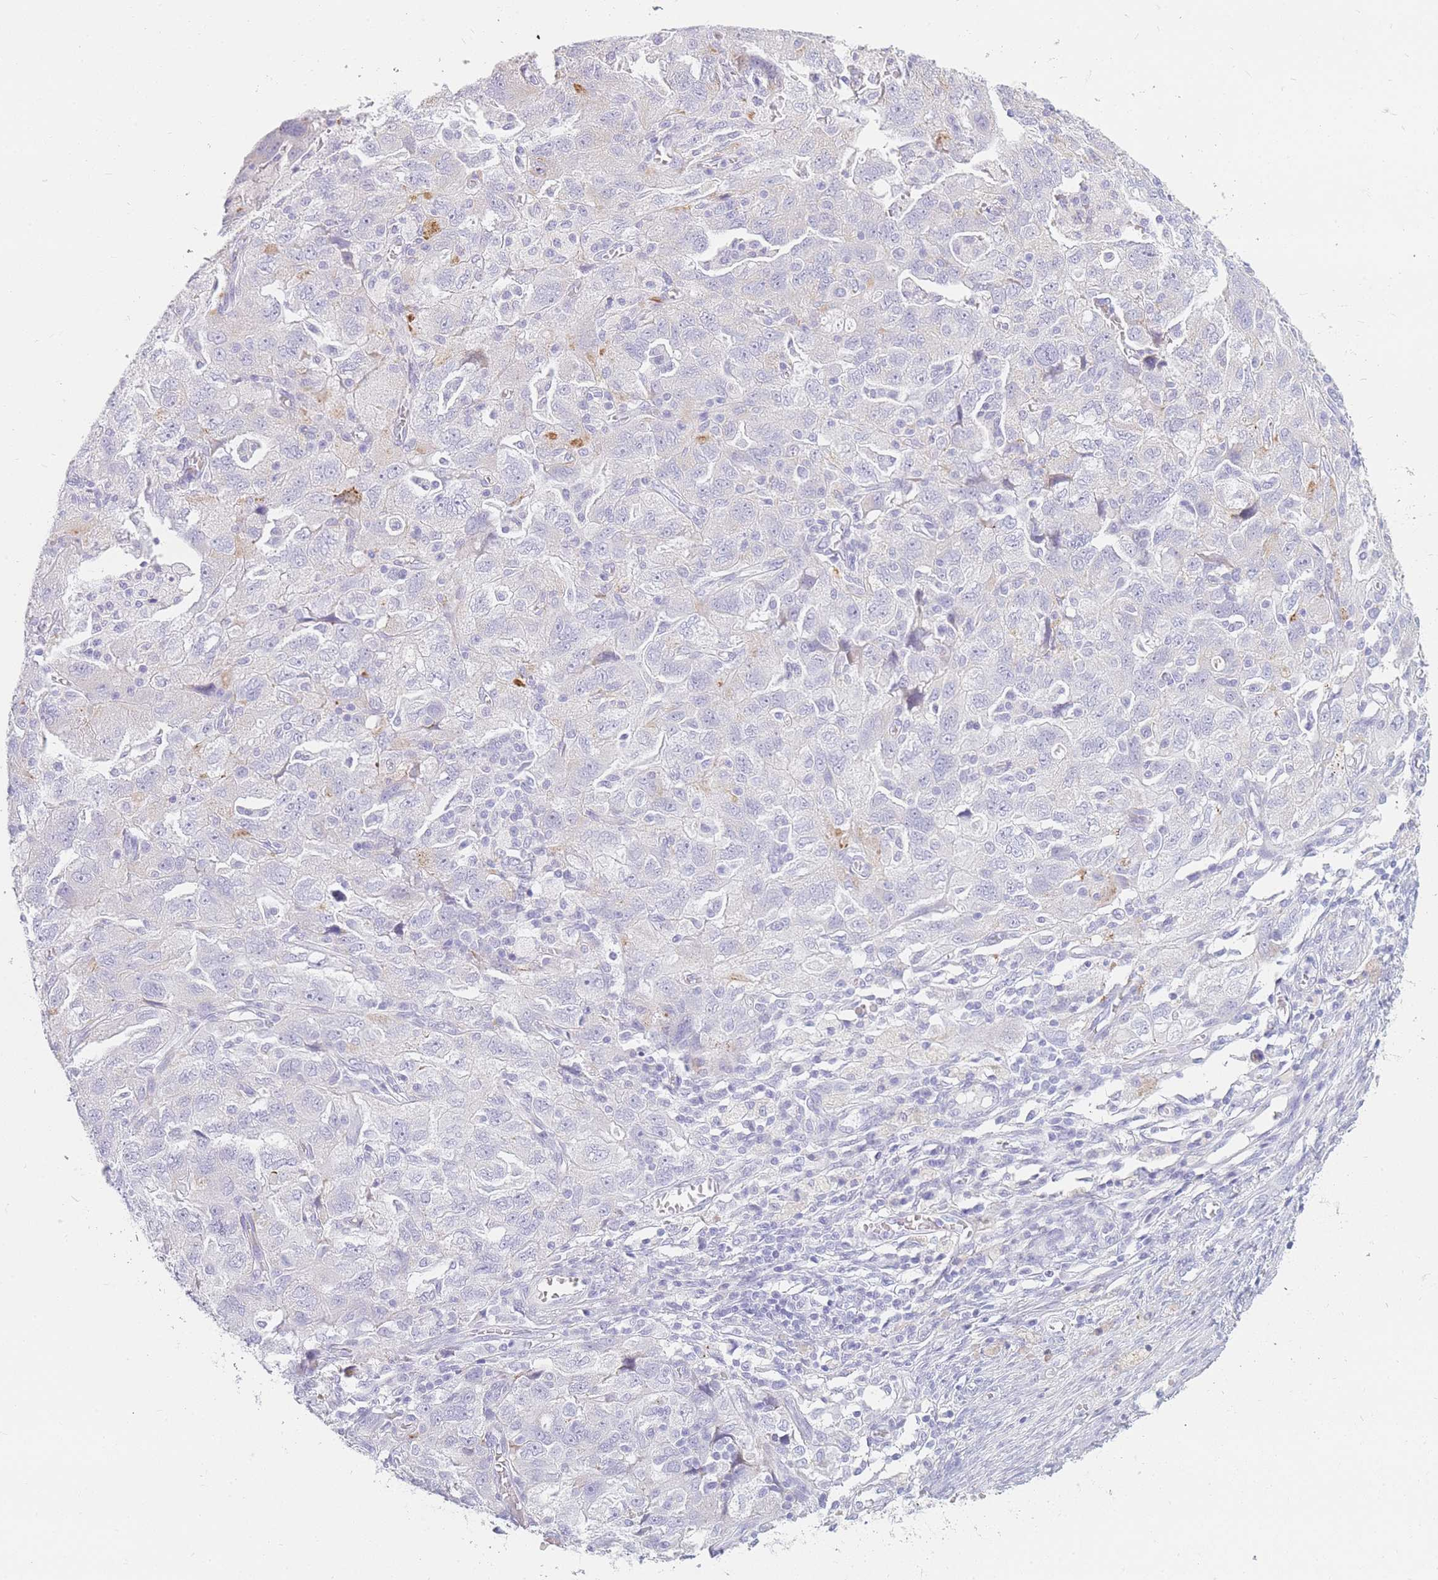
{"staining": {"intensity": "negative", "quantity": "none", "location": "none"}, "tissue": "ovarian cancer", "cell_type": "Tumor cells", "image_type": "cancer", "snomed": [{"axis": "morphology", "description": "Carcinoma, NOS"}, {"axis": "morphology", "description": "Cystadenocarcinoma, serous, NOS"}, {"axis": "topography", "description": "Ovary"}], "caption": "DAB immunohistochemical staining of human ovarian cancer (carcinoma) exhibits no significant expression in tumor cells.", "gene": "UPK1A", "patient": {"sex": "female", "age": 69}}